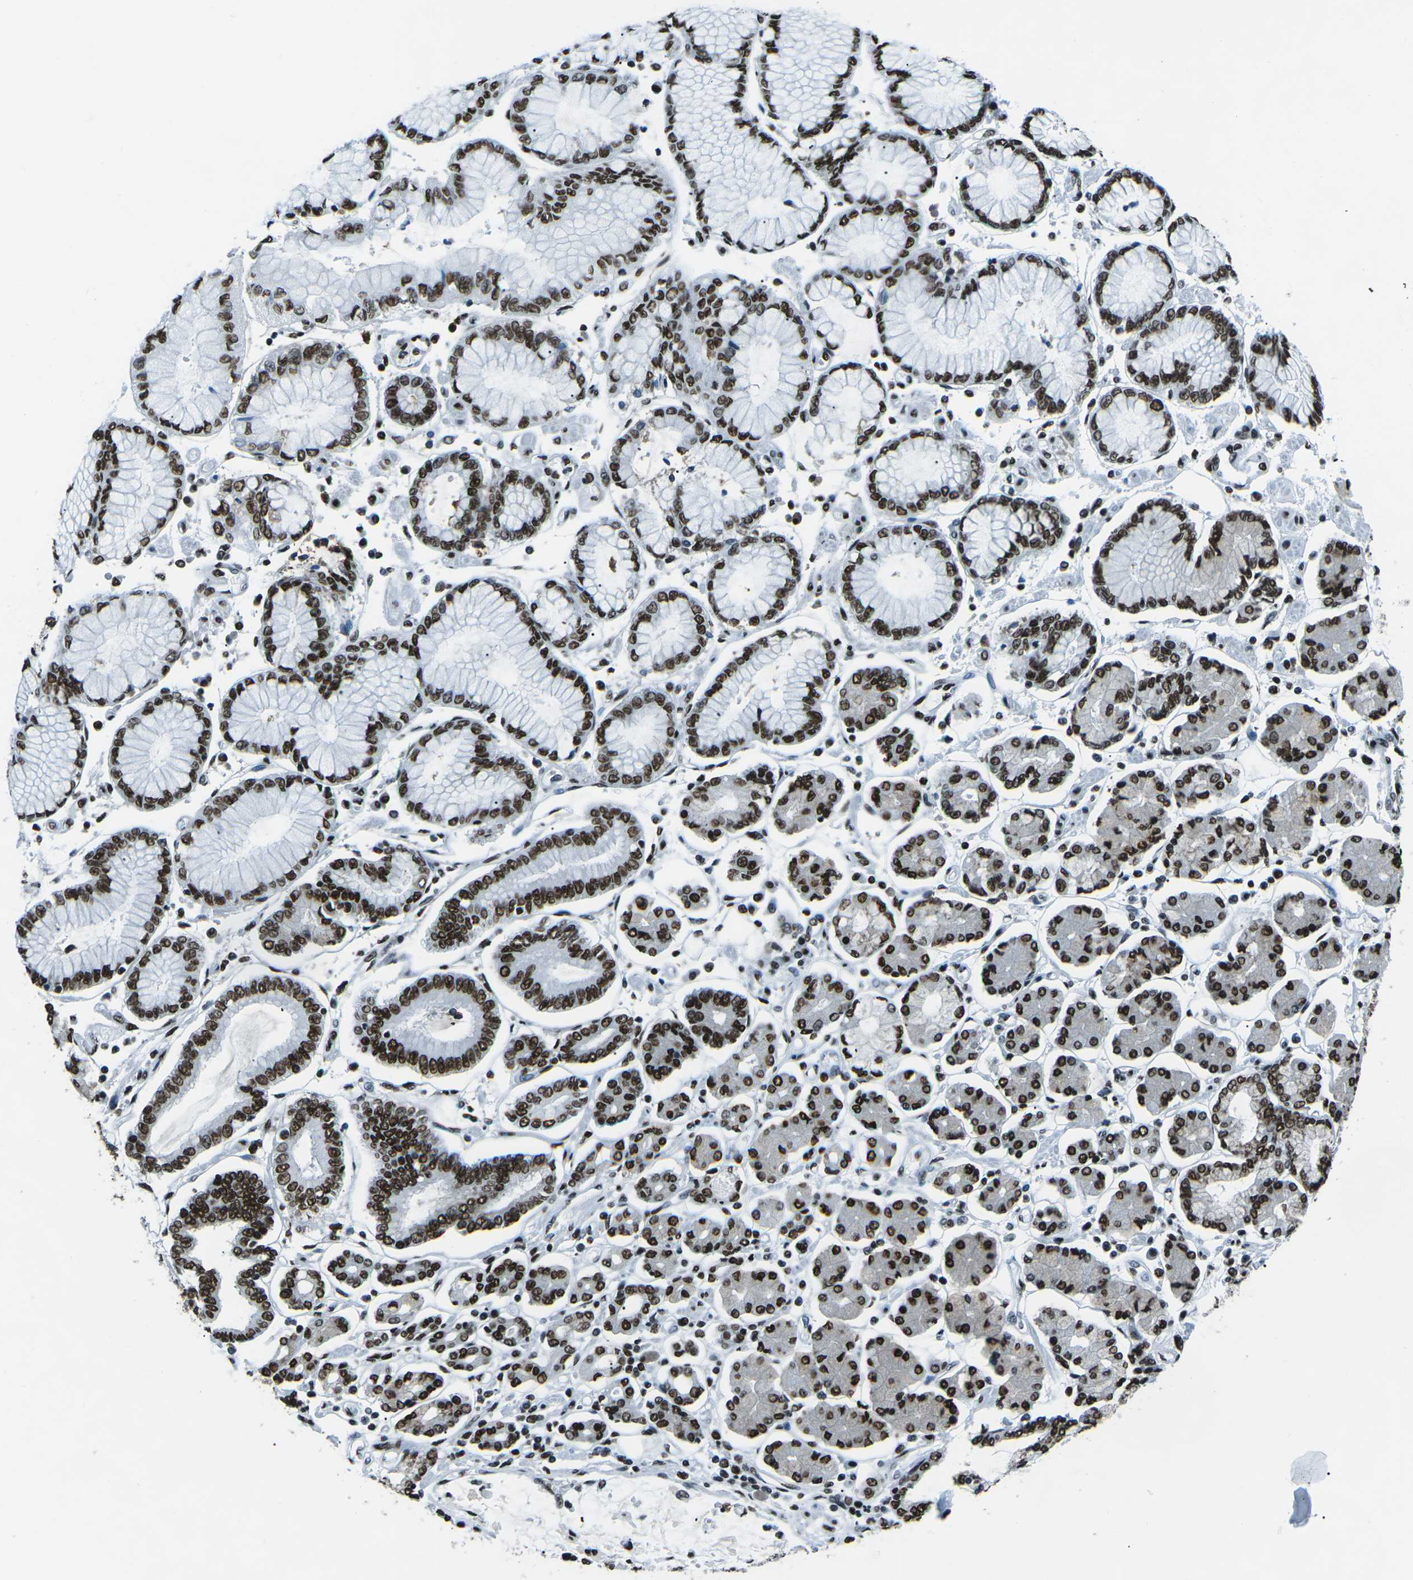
{"staining": {"intensity": "strong", "quantity": ">75%", "location": "nuclear"}, "tissue": "stomach cancer", "cell_type": "Tumor cells", "image_type": "cancer", "snomed": [{"axis": "morphology", "description": "Adenocarcinoma, NOS"}, {"axis": "topography", "description": "Stomach"}], "caption": "Immunohistochemical staining of stomach adenocarcinoma reveals strong nuclear protein staining in approximately >75% of tumor cells. The protein is stained brown, and the nuclei are stained in blue (DAB IHC with brightfield microscopy, high magnification).", "gene": "HNRNPL", "patient": {"sex": "male", "age": 76}}